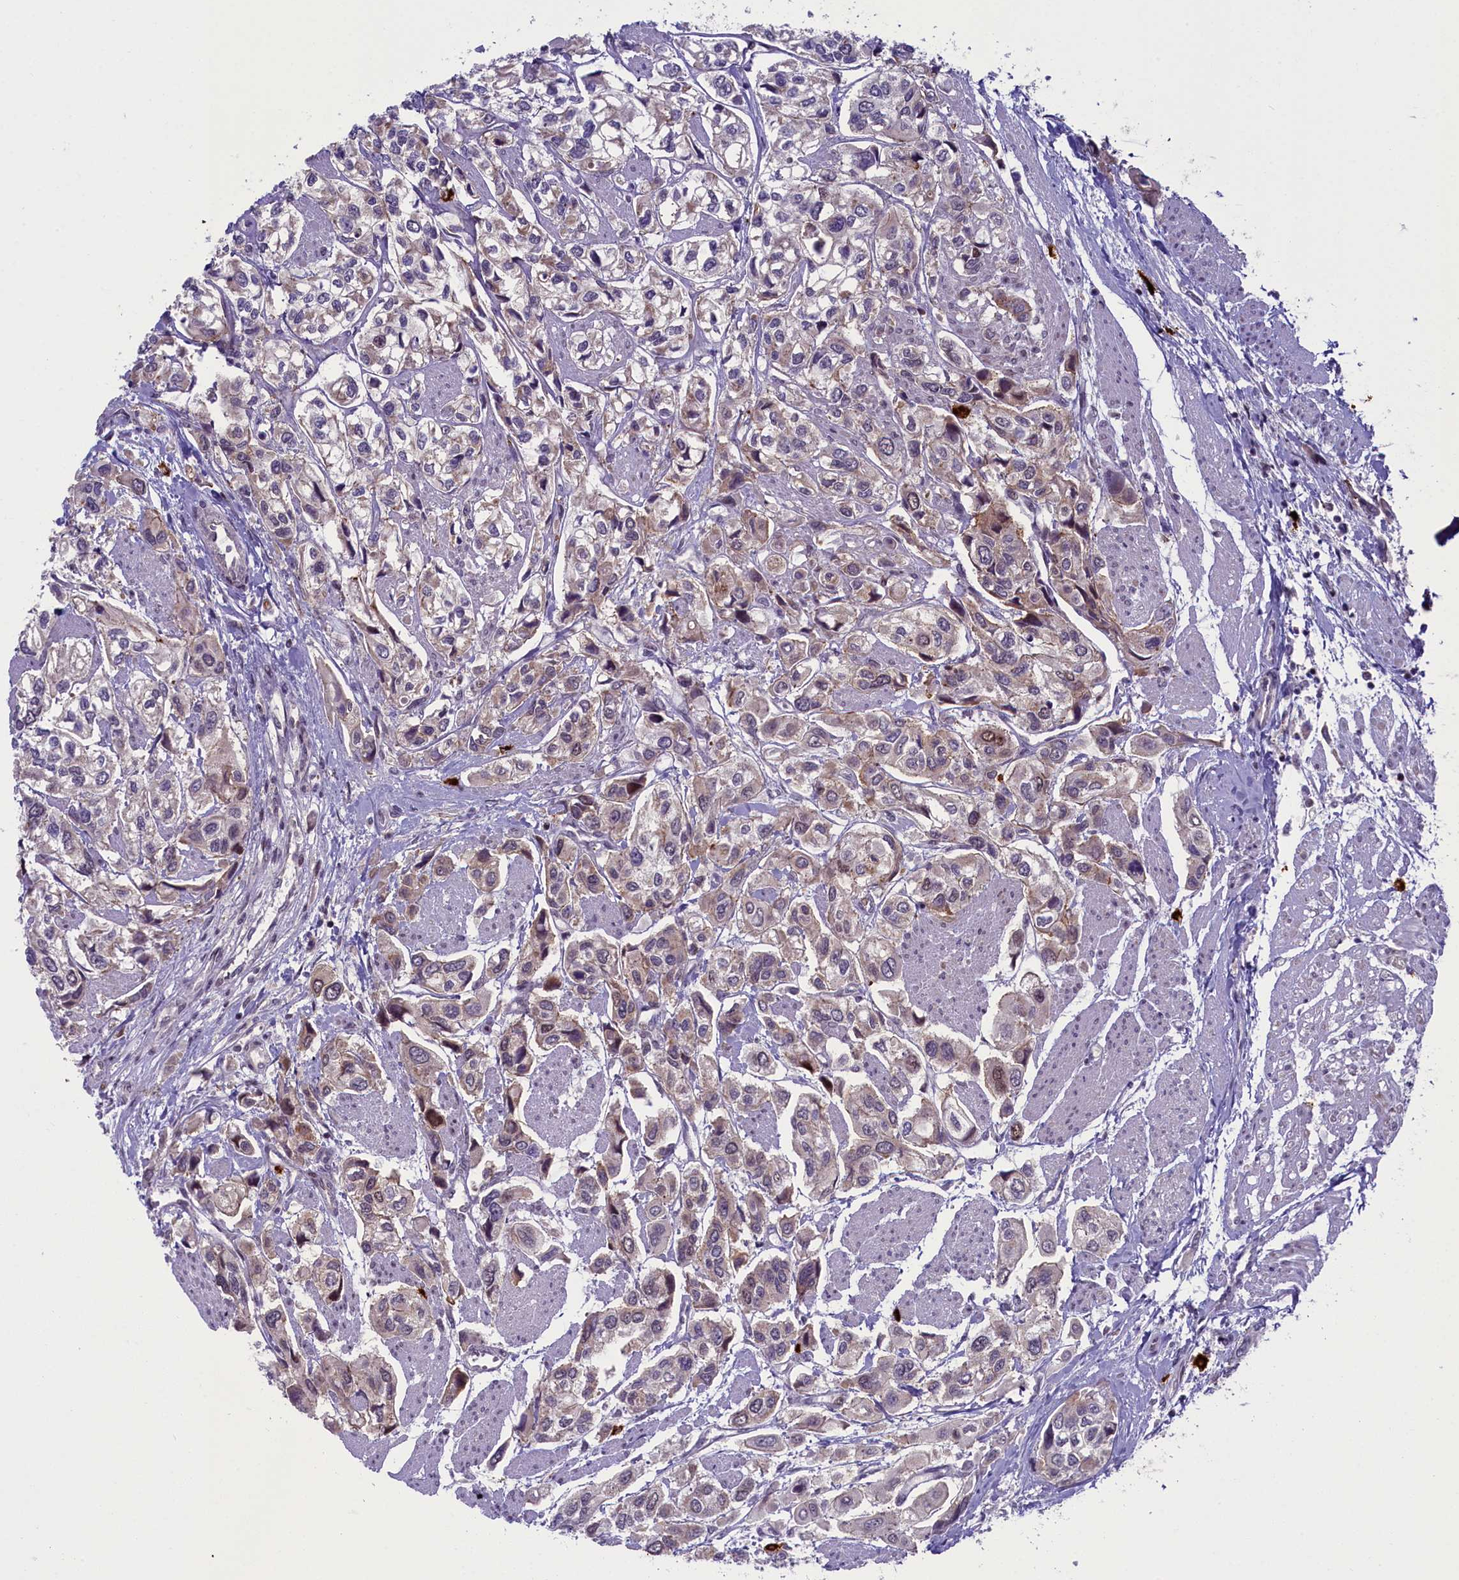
{"staining": {"intensity": "weak", "quantity": "<25%", "location": "cytoplasmic/membranous"}, "tissue": "urothelial cancer", "cell_type": "Tumor cells", "image_type": "cancer", "snomed": [{"axis": "morphology", "description": "Urothelial carcinoma, High grade"}, {"axis": "topography", "description": "Urinary bladder"}], "caption": "Tumor cells show no significant protein positivity in urothelial cancer.", "gene": "CCL23", "patient": {"sex": "male", "age": 67}}